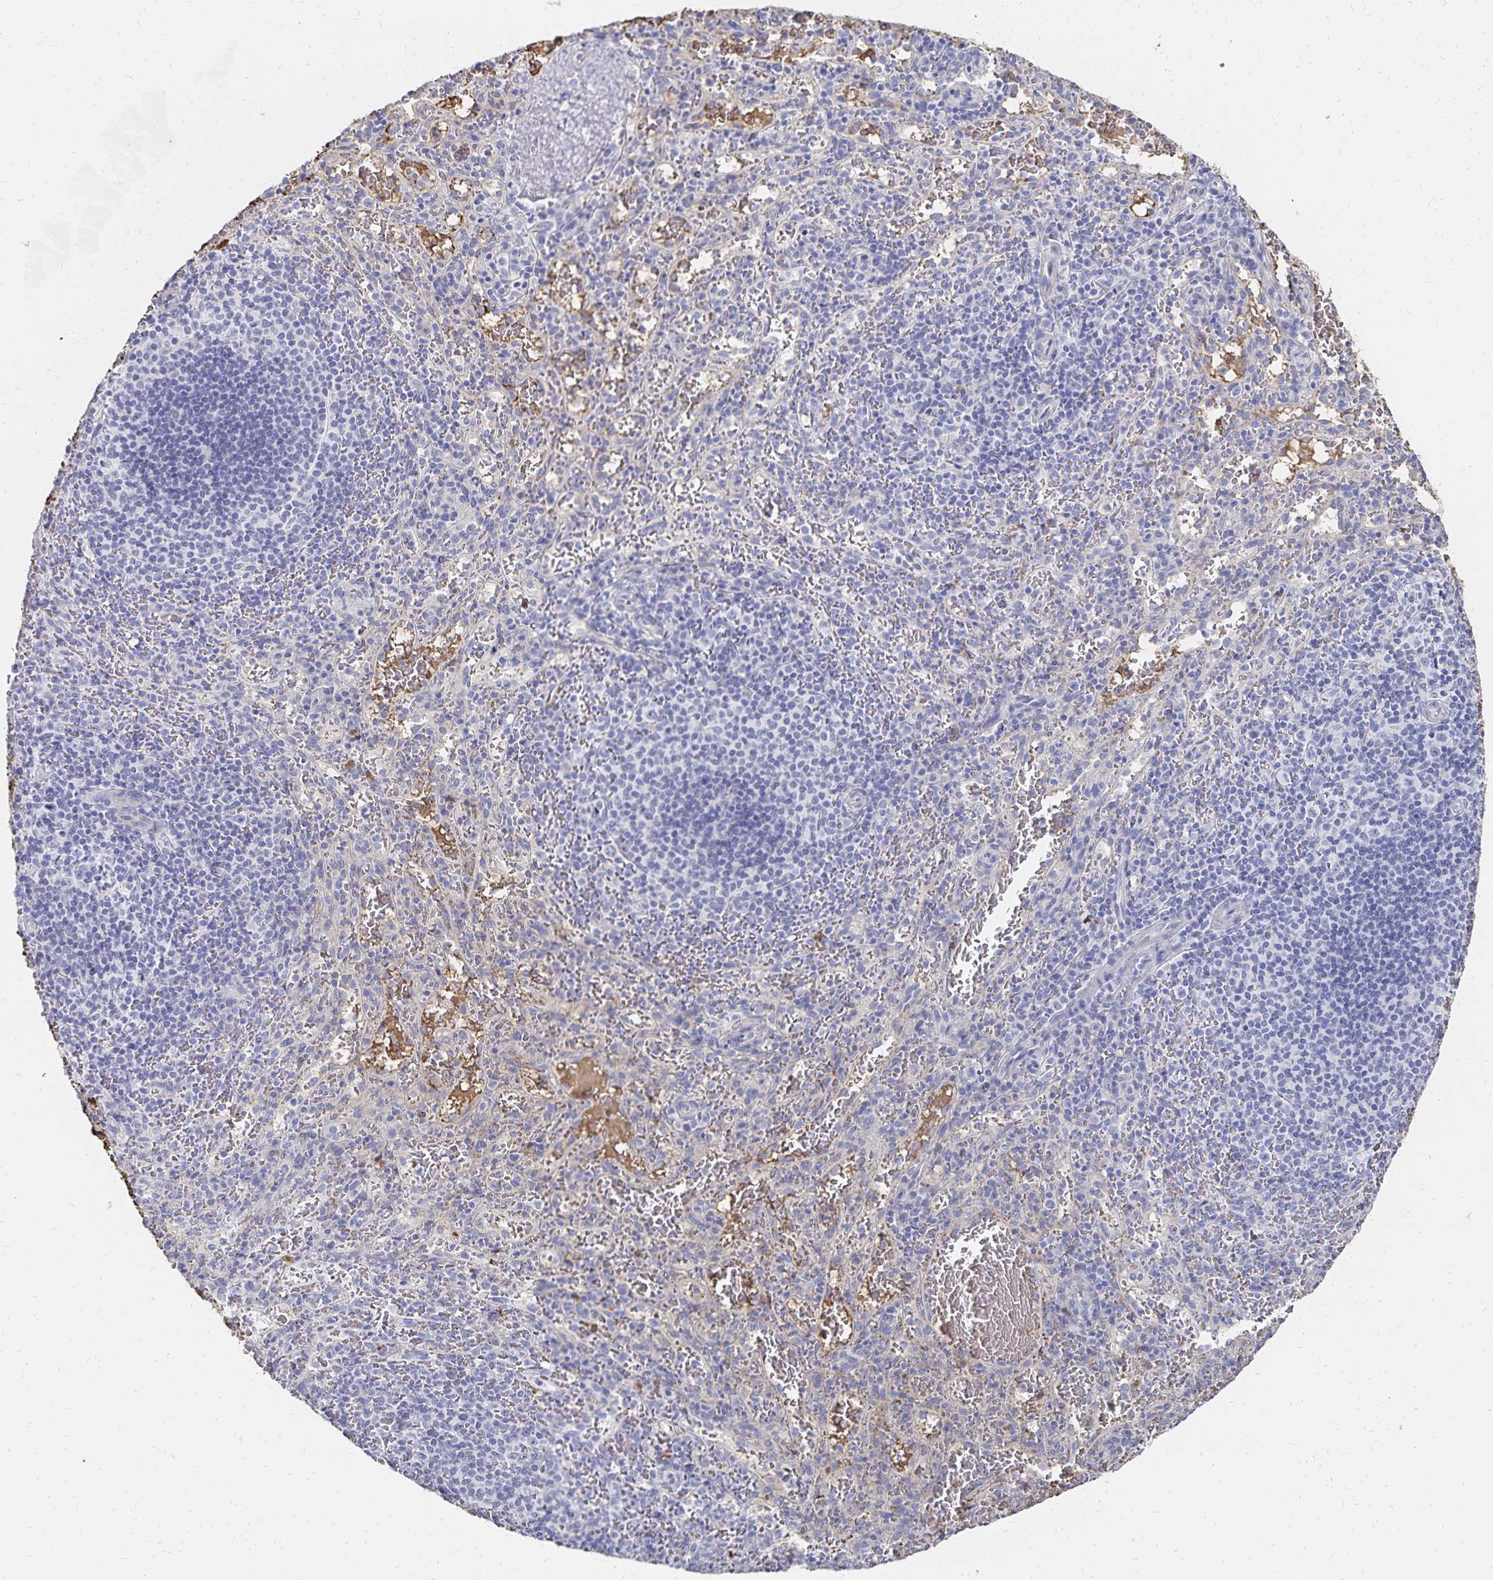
{"staining": {"intensity": "negative", "quantity": "none", "location": "none"}, "tissue": "spleen", "cell_type": "Cells in red pulp", "image_type": "normal", "snomed": [{"axis": "morphology", "description": "Normal tissue, NOS"}, {"axis": "topography", "description": "Spleen"}], "caption": "A high-resolution micrograph shows immunohistochemistry staining of benign spleen, which reveals no significant staining in cells in red pulp.", "gene": "KISS1", "patient": {"sex": "male", "age": 57}}